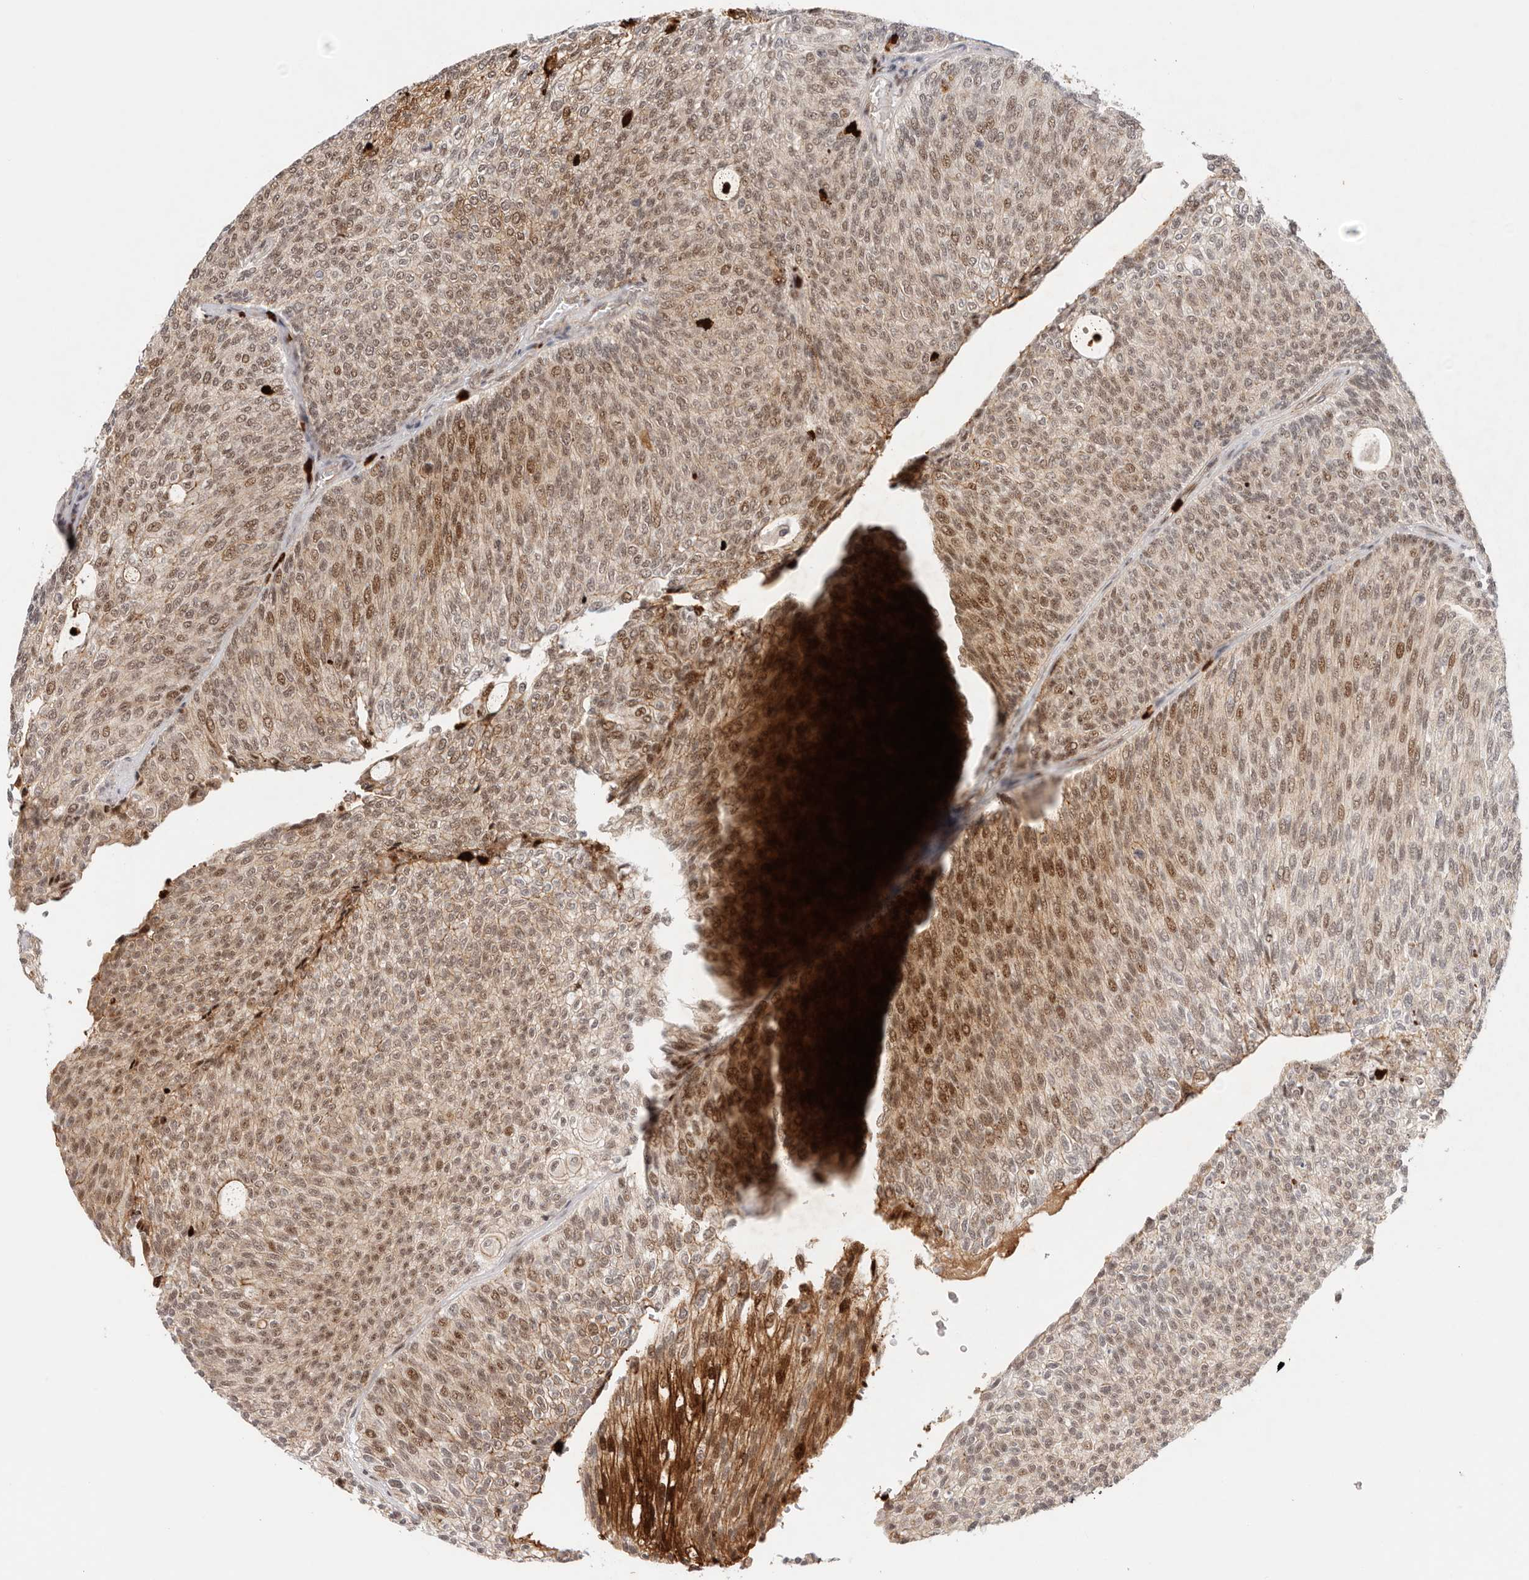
{"staining": {"intensity": "moderate", "quantity": ">75%", "location": "nuclear"}, "tissue": "urothelial cancer", "cell_type": "Tumor cells", "image_type": "cancer", "snomed": [{"axis": "morphology", "description": "Urothelial carcinoma, Low grade"}, {"axis": "topography", "description": "Urinary bladder"}], "caption": "This is a micrograph of immunohistochemistry staining of urothelial cancer, which shows moderate expression in the nuclear of tumor cells.", "gene": "AFDN", "patient": {"sex": "female", "age": 79}}